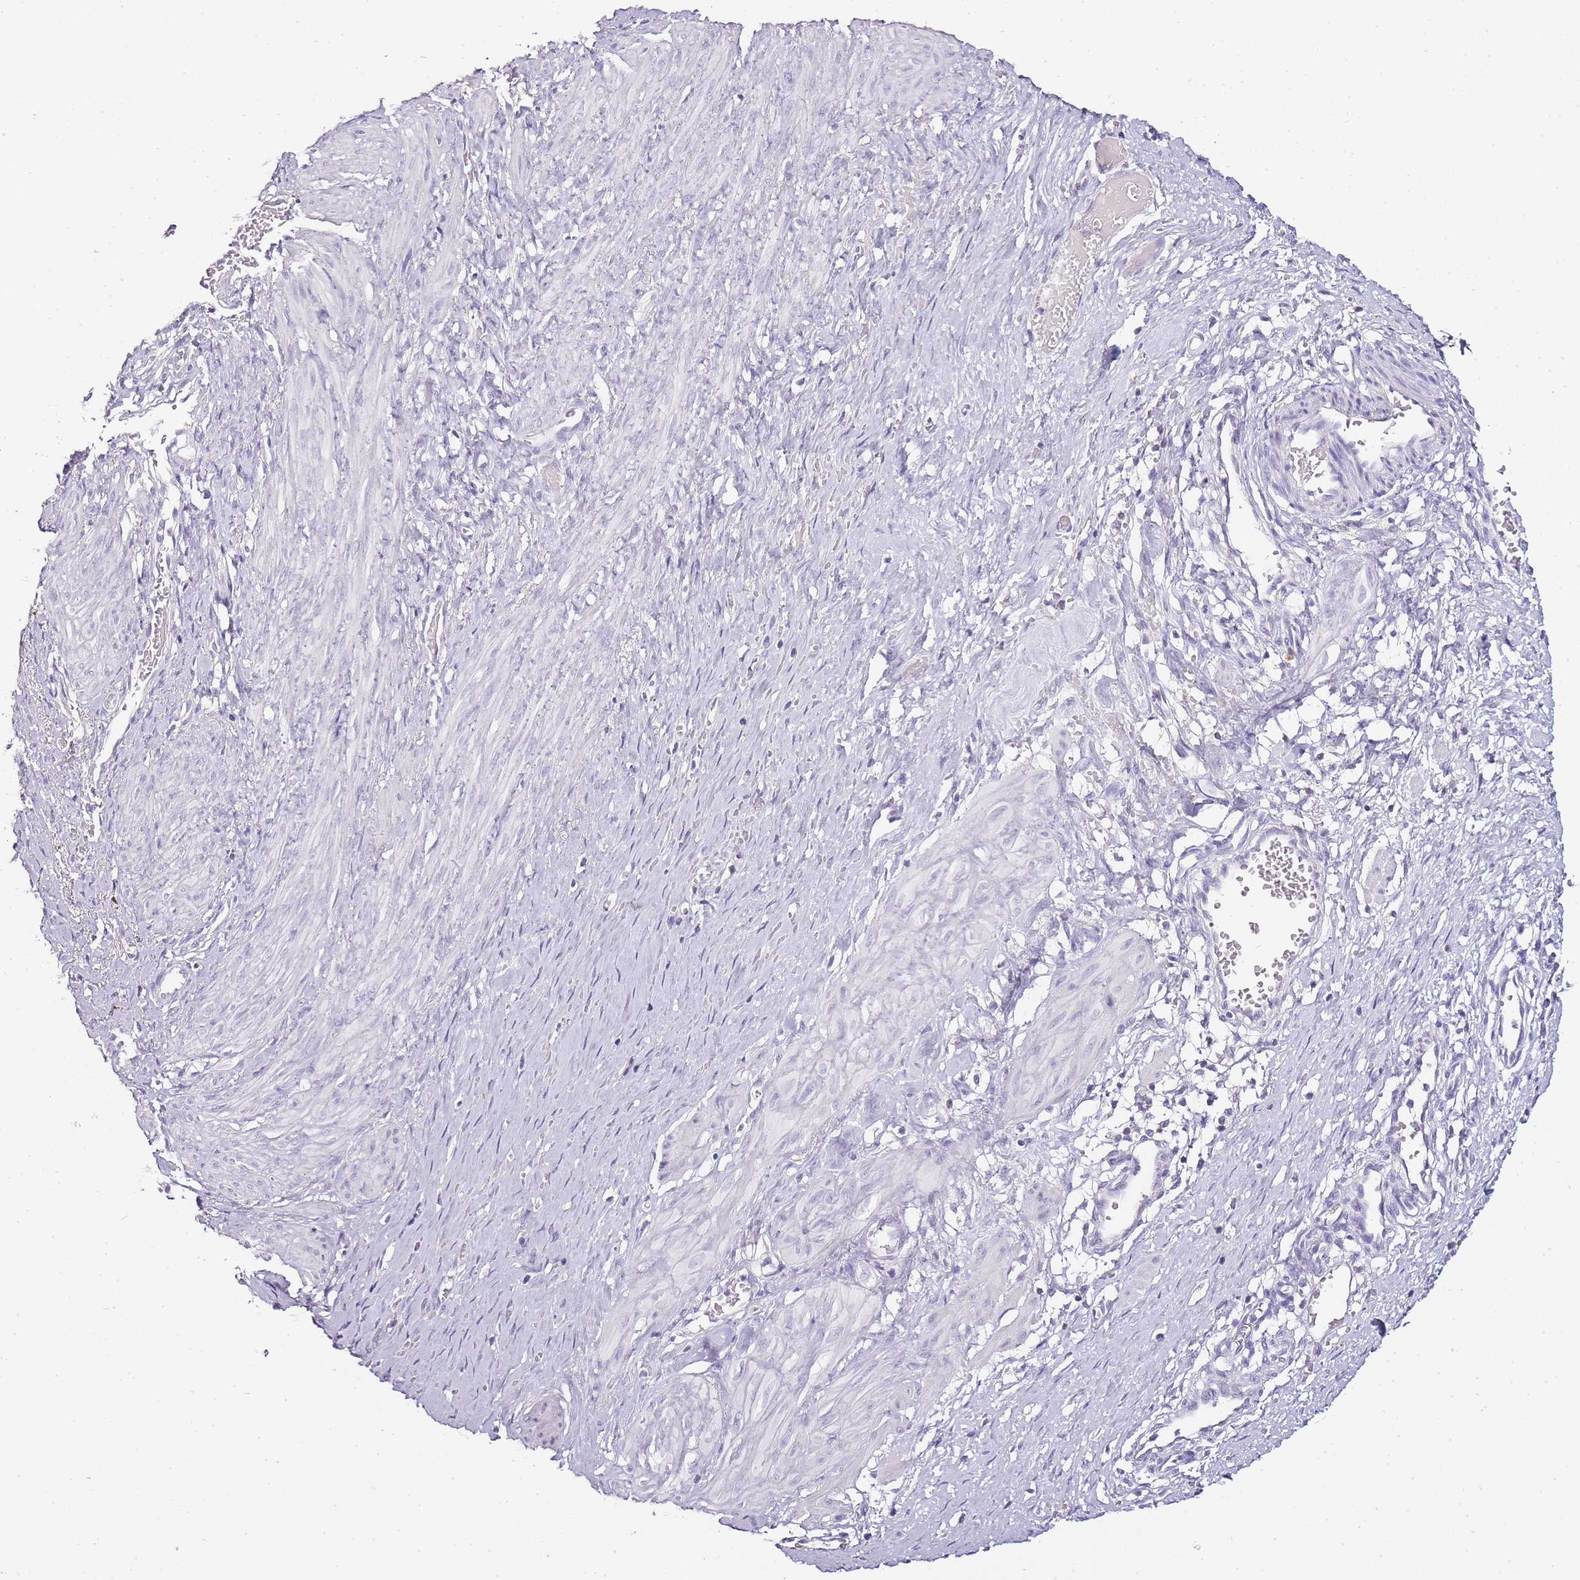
{"staining": {"intensity": "negative", "quantity": "none", "location": "none"}, "tissue": "smooth muscle", "cell_type": "Smooth muscle cells", "image_type": "normal", "snomed": [{"axis": "morphology", "description": "Normal tissue, NOS"}, {"axis": "topography", "description": "Endometrium"}], "caption": "Smooth muscle cells are negative for protein expression in benign human smooth muscle.", "gene": "ZBP1", "patient": {"sex": "female", "age": 33}}